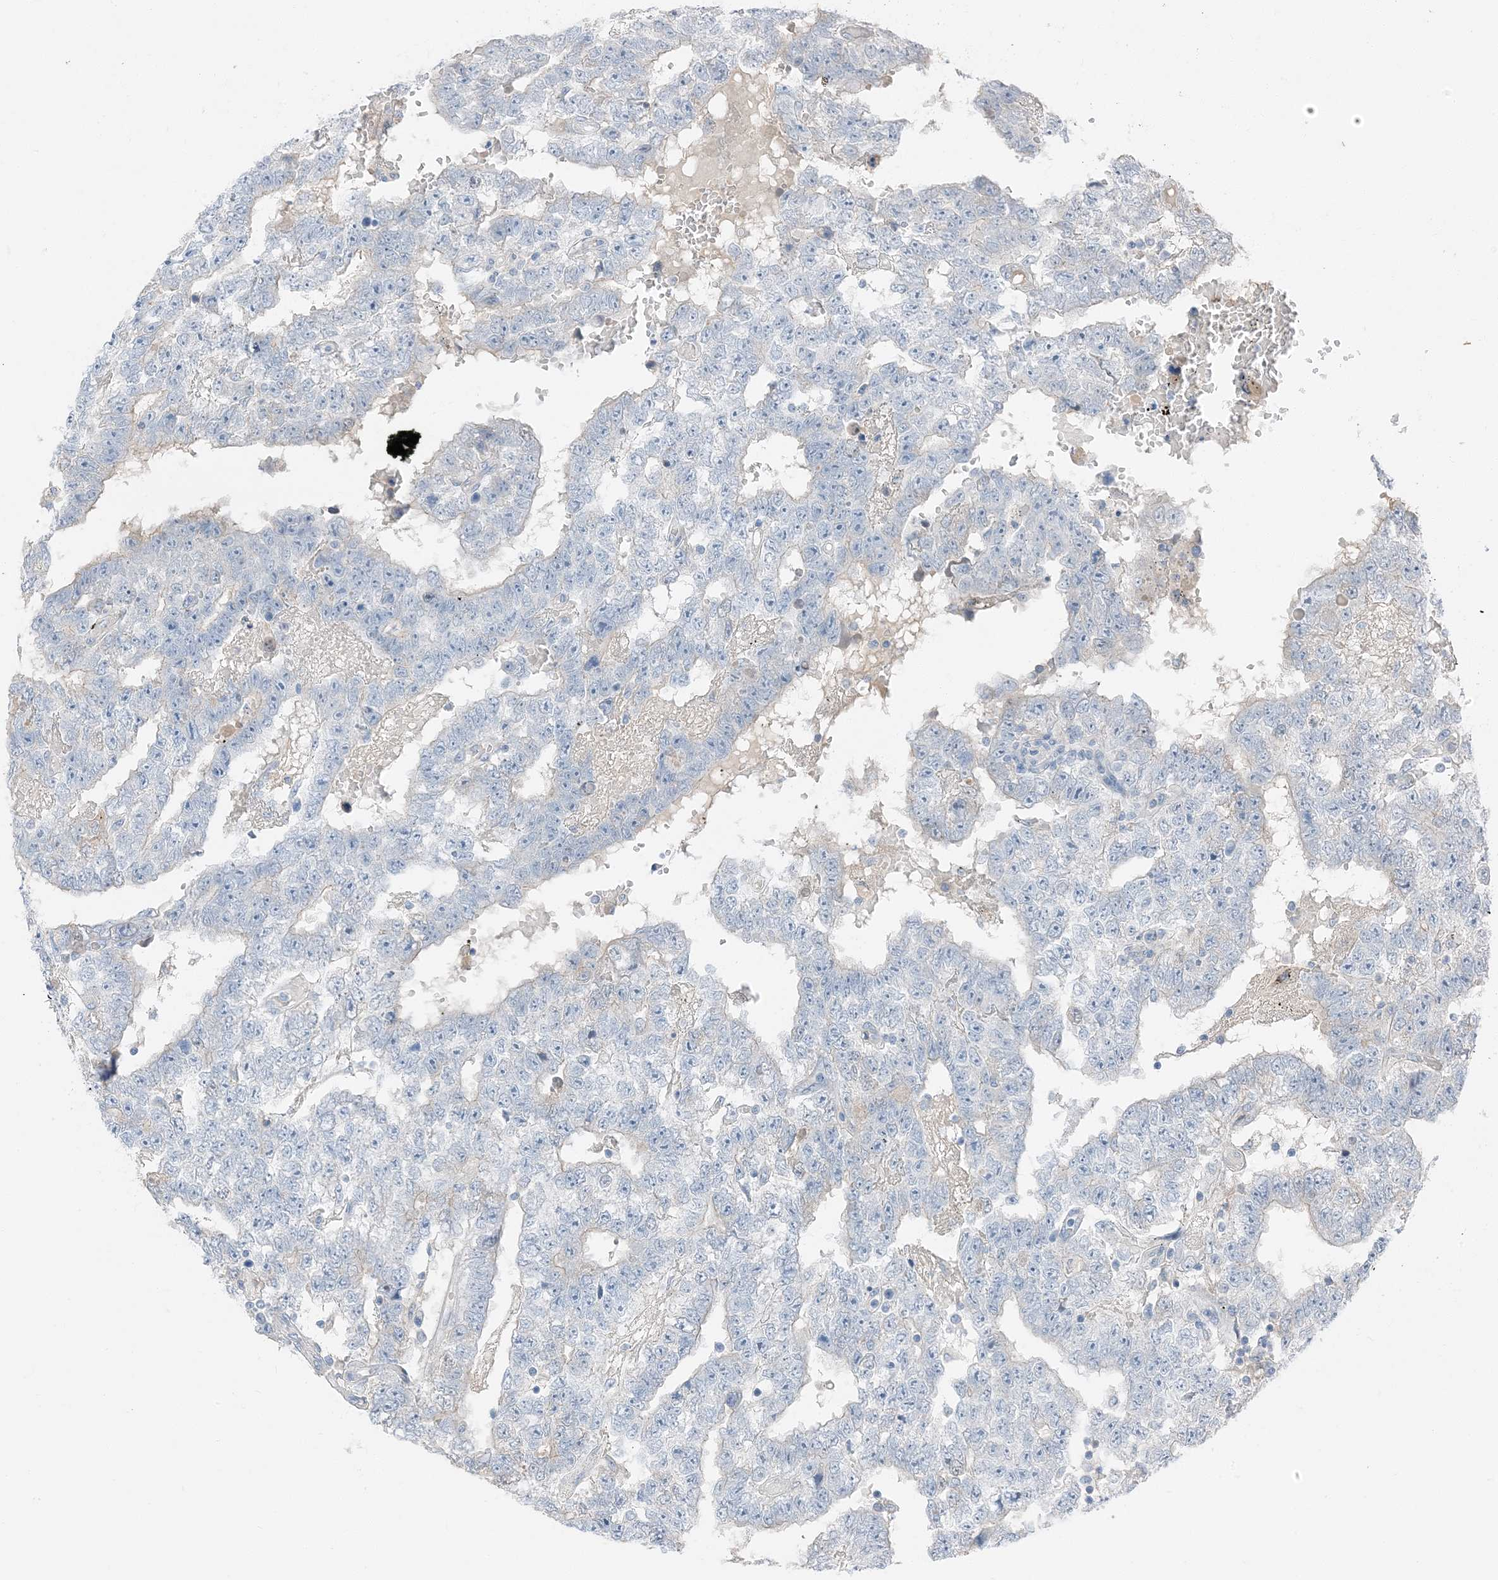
{"staining": {"intensity": "negative", "quantity": "none", "location": "none"}, "tissue": "testis cancer", "cell_type": "Tumor cells", "image_type": "cancer", "snomed": [{"axis": "morphology", "description": "Carcinoma, Embryonal, NOS"}, {"axis": "topography", "description": "Testis"}], "caption": "Immunohistochemistry photomicrograph of embryonal carcinoma (testis) stained for a protein (brown), which exhibits no expression in tumor cells. The staining is performed using DAB brown chromogen with nuclei counter-stained in using hematoxylin.", "gene": "NCOA7", "patient": {"sex": "male", "age": 25}}